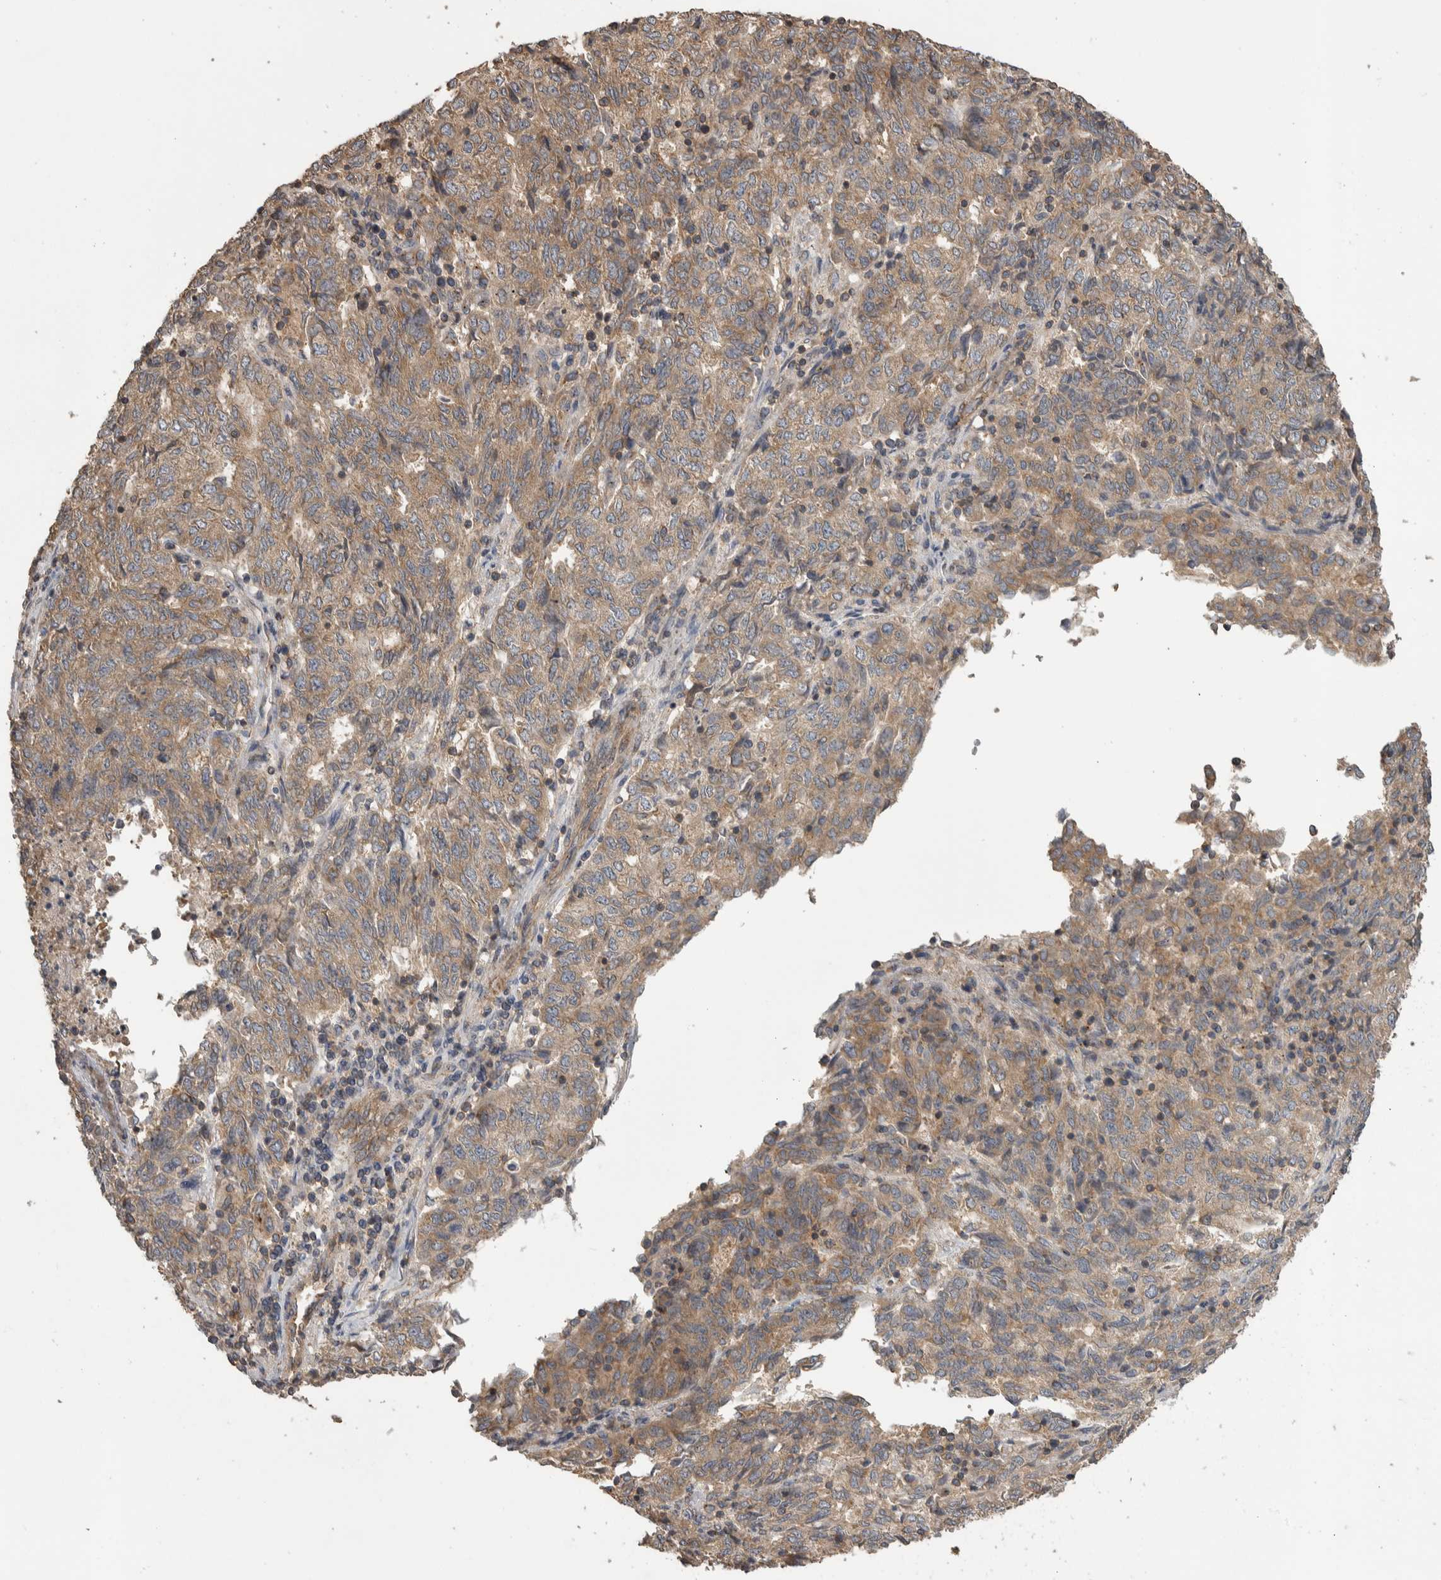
{"staining": {"intensity": "weak", "quantity": ">75%", "location": "cytoplasmic/membranous"}, "tissue": "endometrial cancer", "cell_type": "Tumor cells", "image_type": "cancer", "snomed": [{"axis": "morphology", "description": "Adenocarcinoma, NOS"}, {"axis": "topography", "description": "Endometrium"}], "caption": "Weak cytoplasmic/membranous positivity is appreciated in approximately >75% of tumor cells in endometrial cancer.", "gene": "IFRD1", "patient": {"sex": "female", "age": 80}}